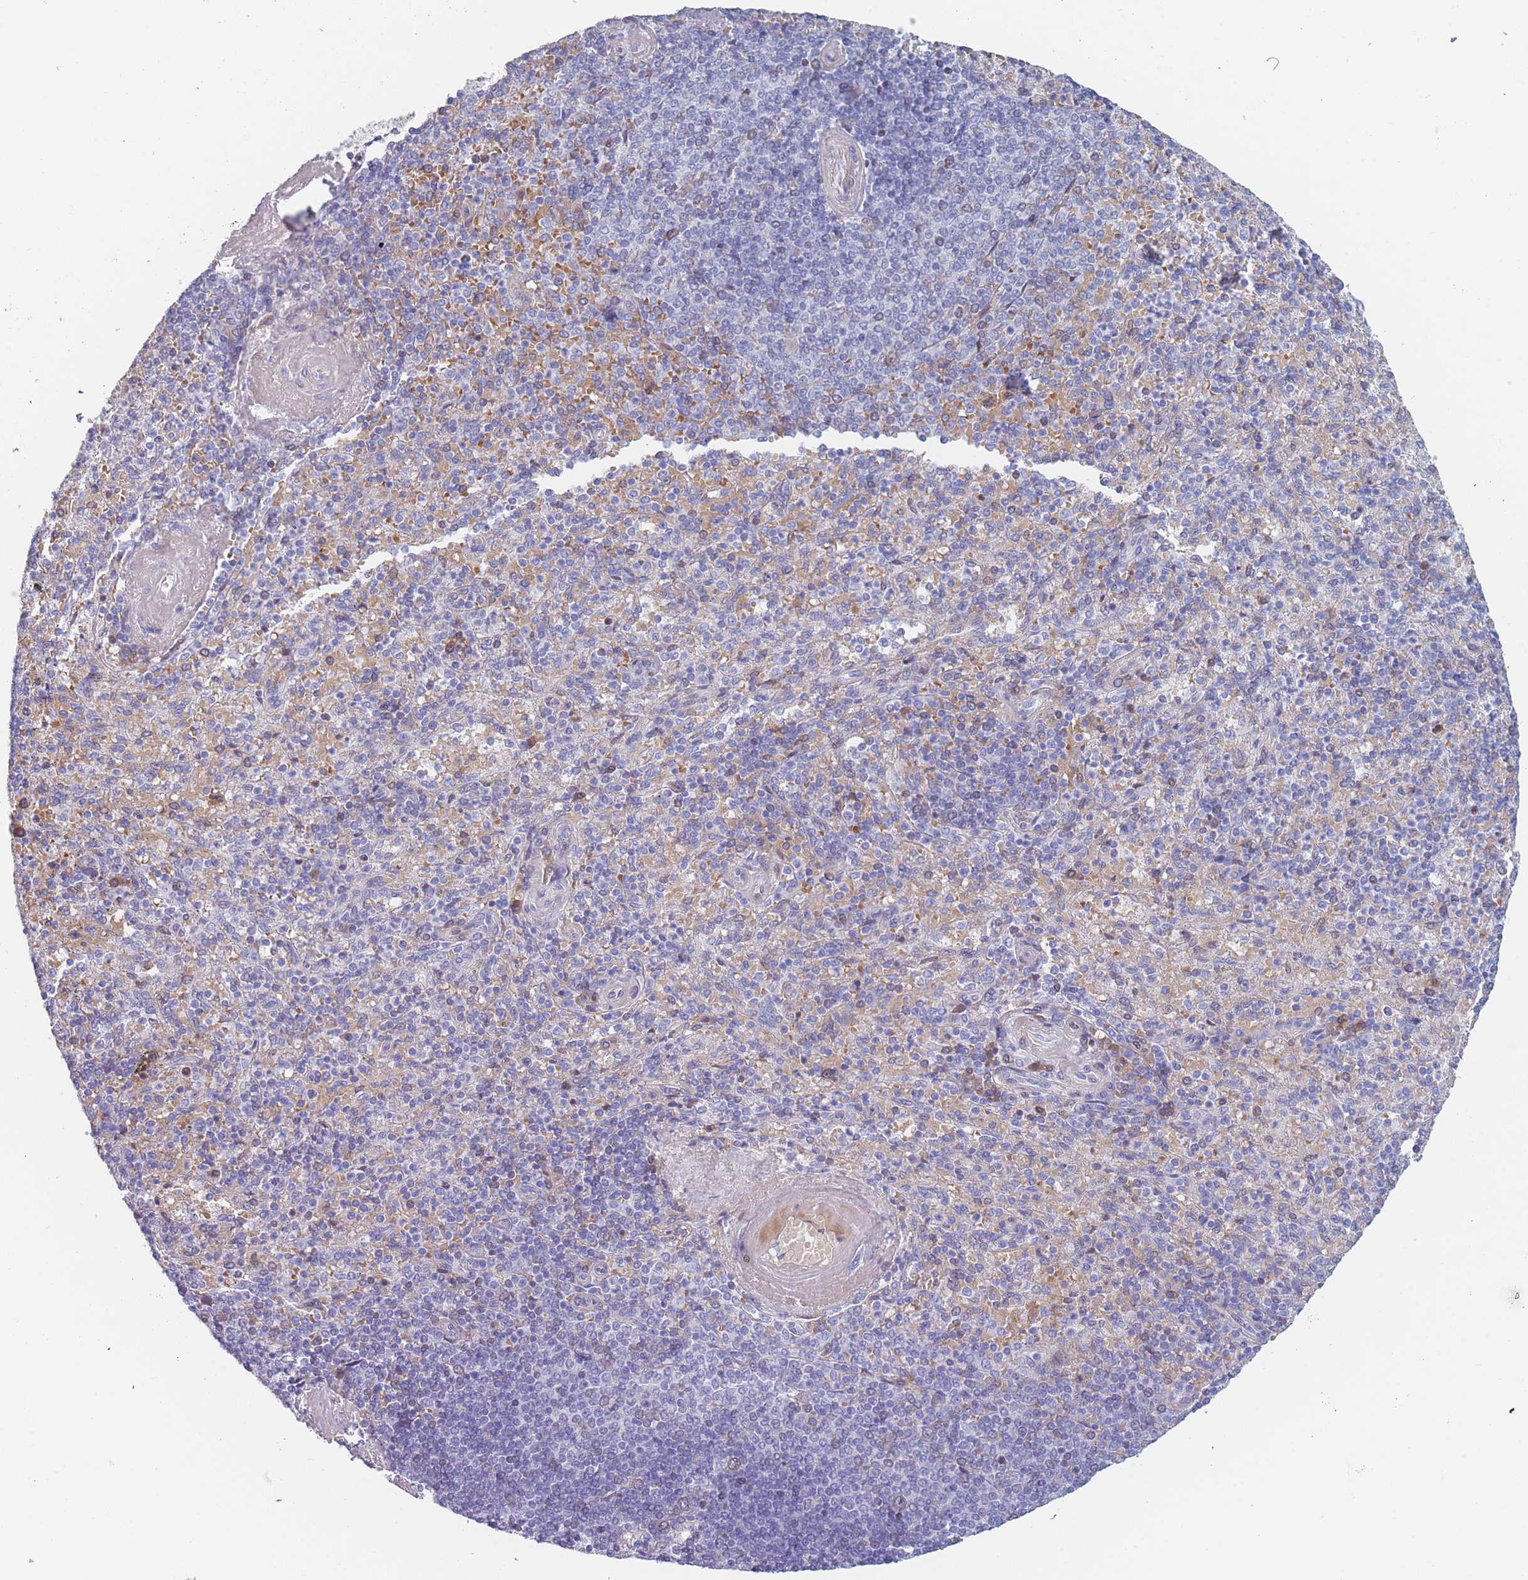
{"staining": {"intensity": "negative", "quantity": "none", "location": "none"}, "tissue": "spleen", "cell_type": "Cells in red pulp", "image_type": "normal", "snomed": [{"axis": "morphology", "description": "Normal tissue, NOS"}, {"axis": "topography", "description": "Spleen"}], "caption": "High magnification brightfield microscopy of unremarkable spleen stained with DAB (3,3'-diaminobenzidine) (brown) and counterstained with hematoxylin (blue): cells in red pulp show no significant staining.", "gene": "OR5D16", "patient": {"sex": "male", "age": 82}}